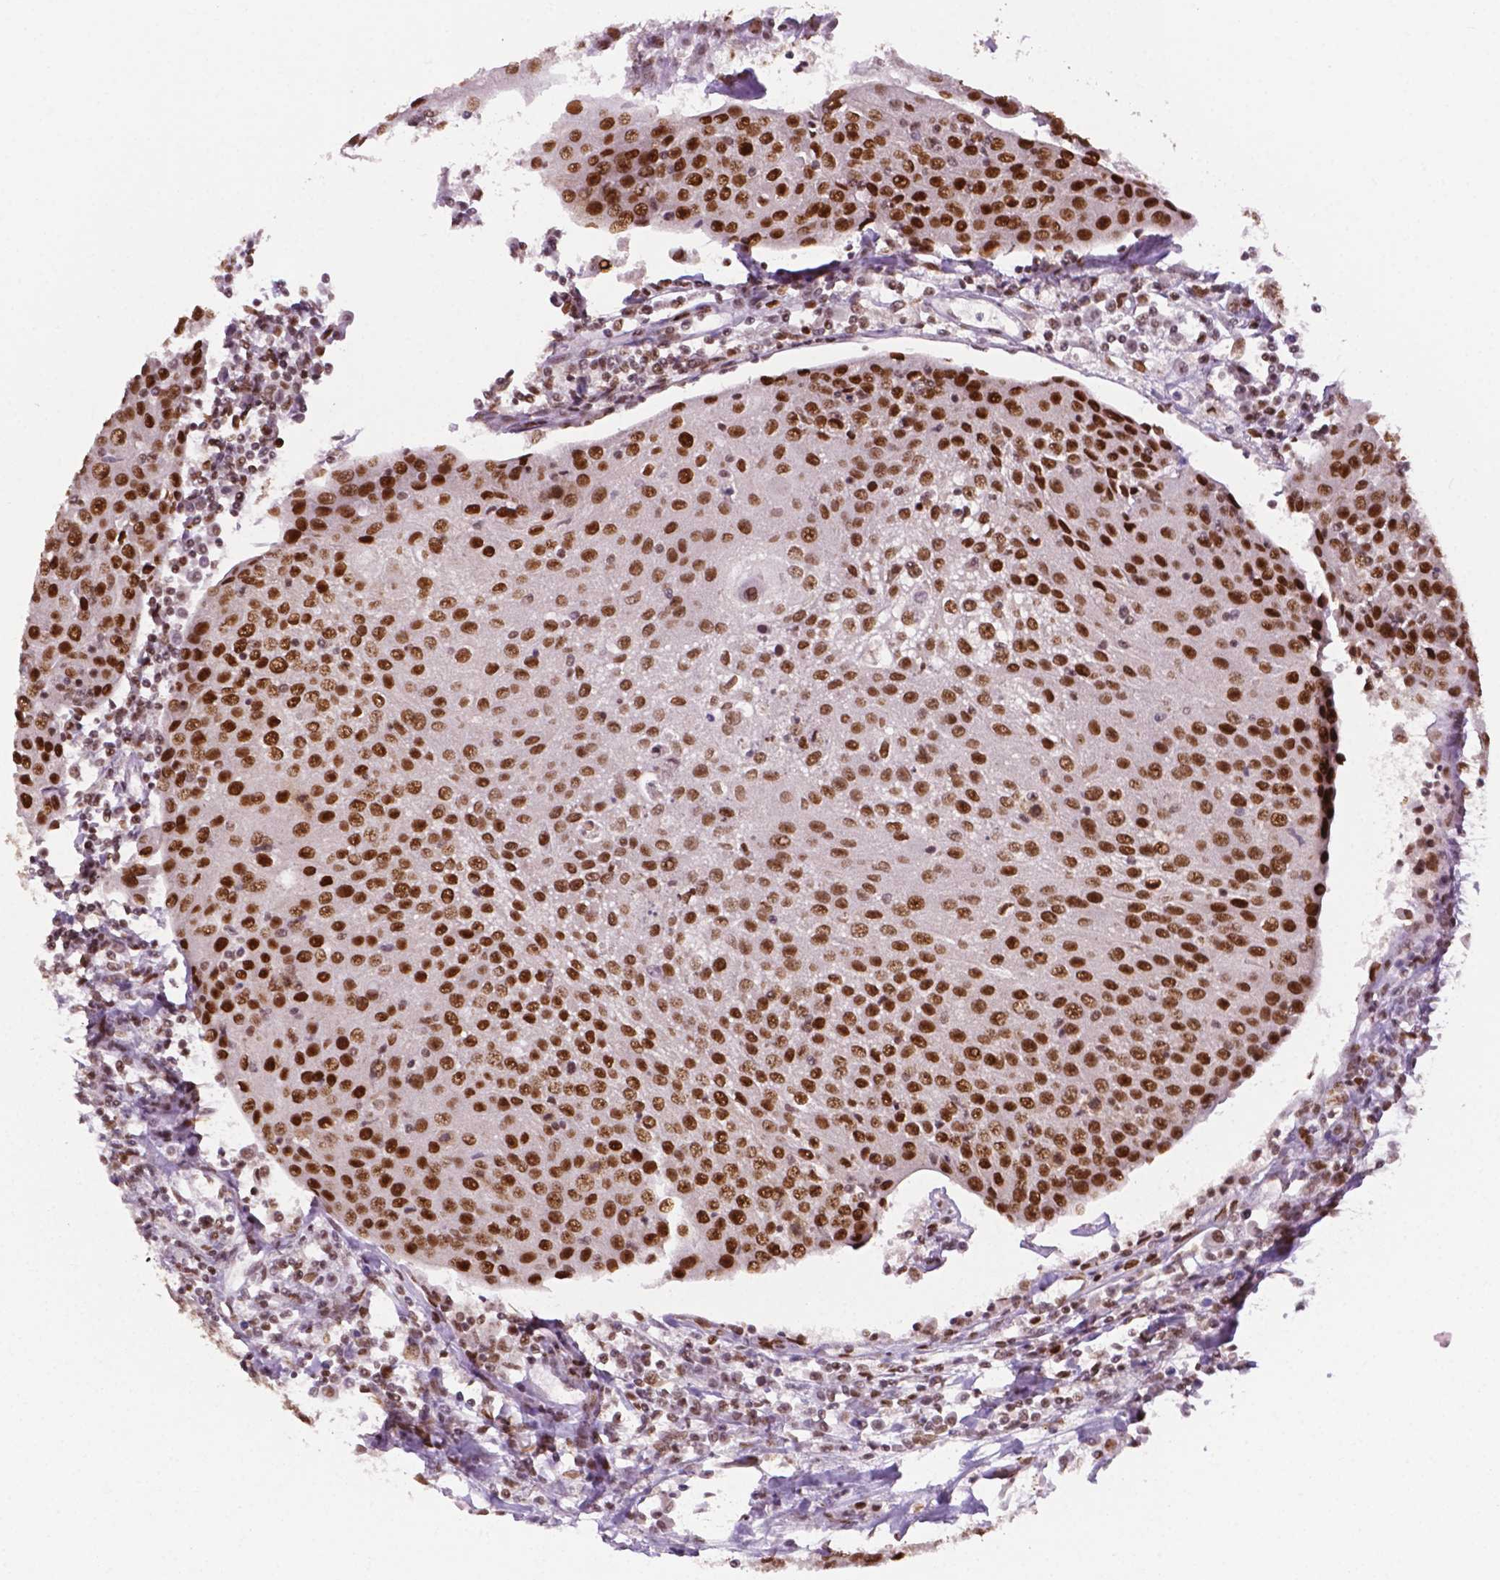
{"staining": {"intensity": "moderate", "quantity": "25%-75%", "location": "nuclear"}, "tissue": "urothelial cancer", "cell_type": "Tumor cells", "image_type": "cancer", "snomed": [{"axis": "morphology", "description": "Urothelial carcinoma, High grade"}, {"axis": "topography", "description": "Urinary bladder"}], "caption": "There is medium levels of moderate nuclear staining in tumor cells of urothelial carcinoma (high-grade), as demonstrated by immunohistochemical staining (brown color).", "gene": "MLH1", "patient": {"sex": "female", "age": 85}}